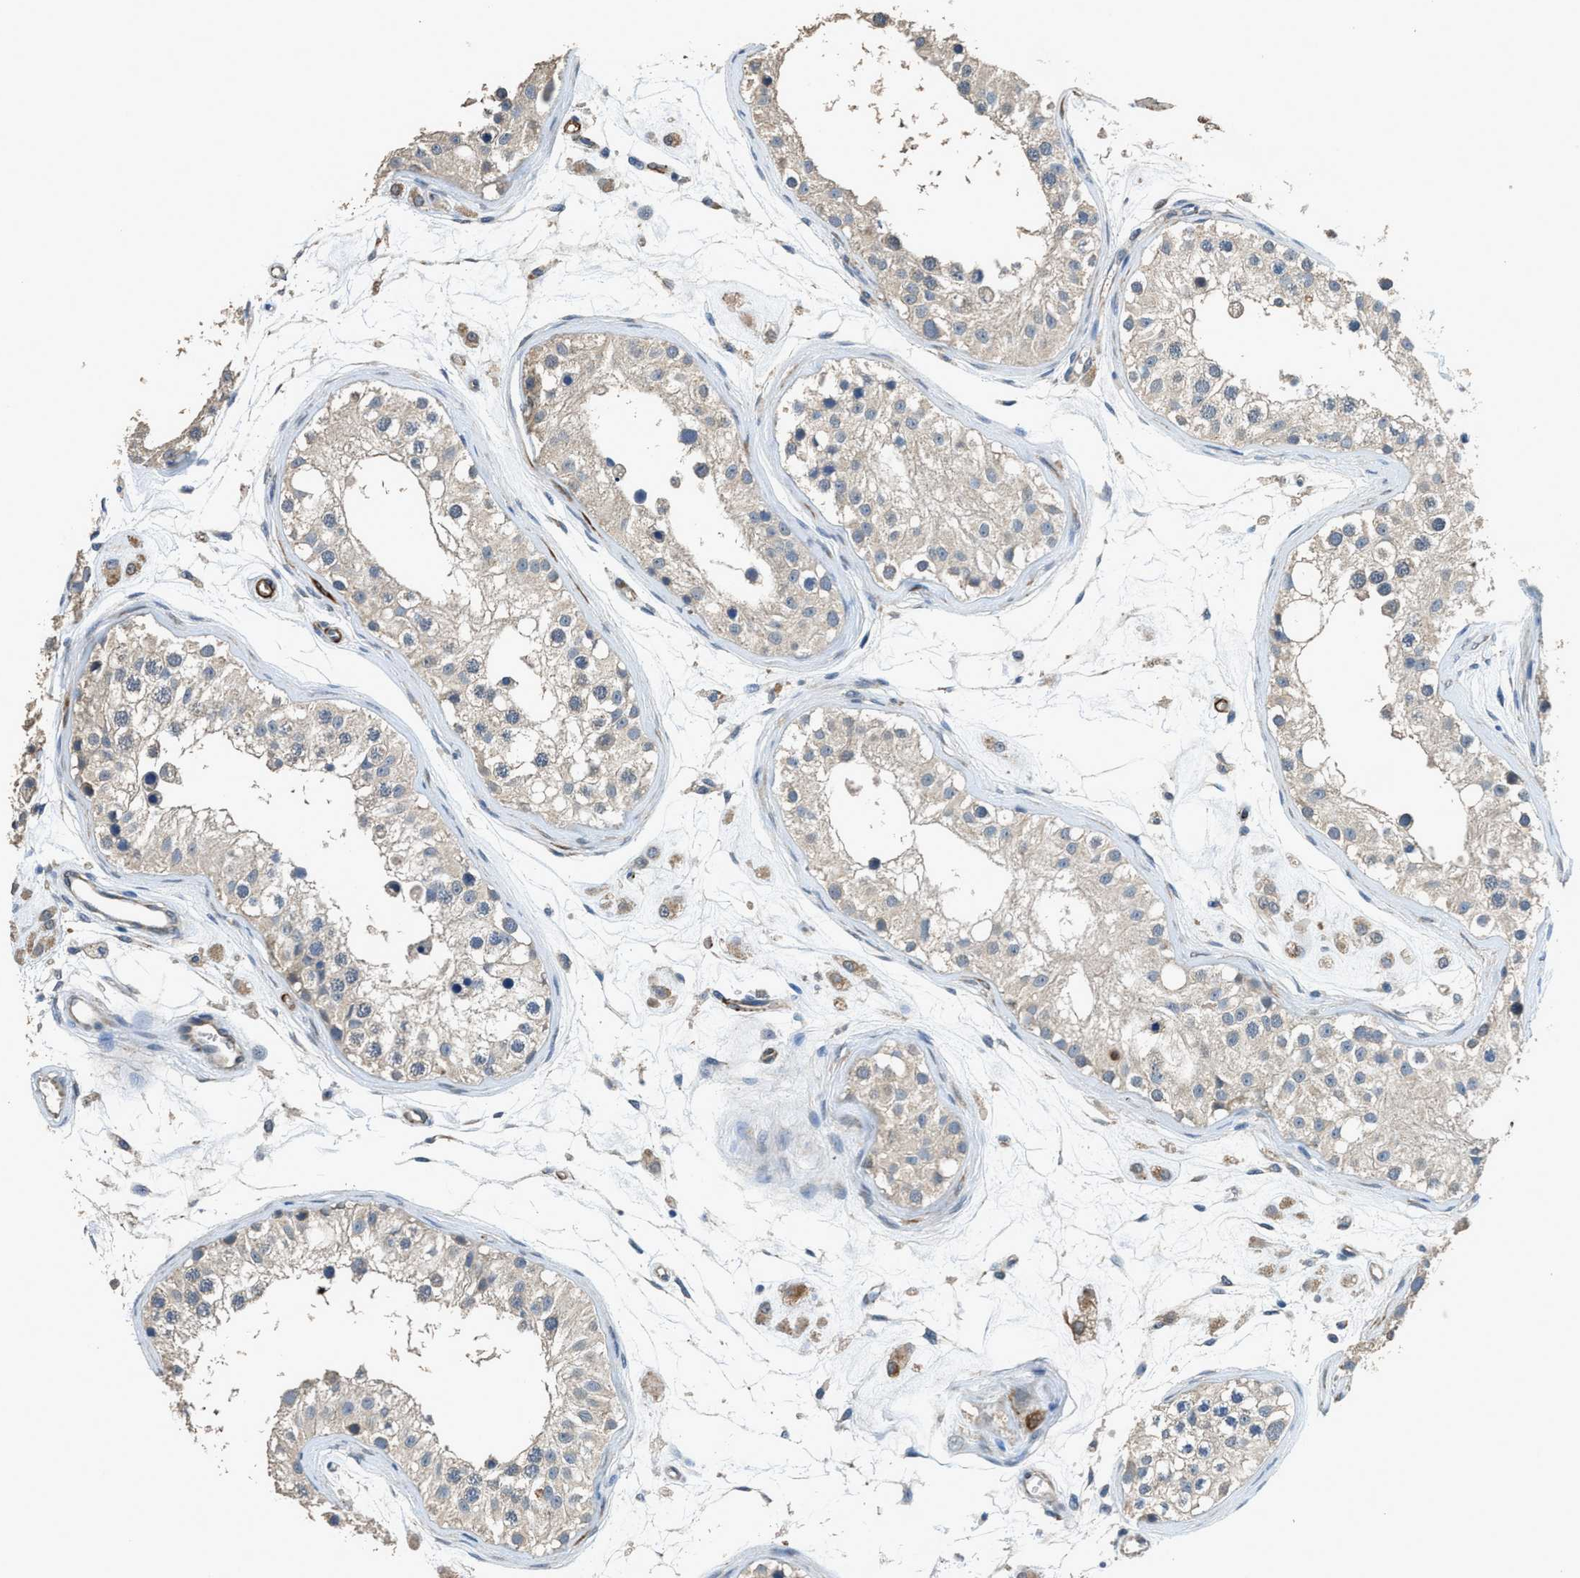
{"staining": {"intensity": "weak", "quantity": "<25%", "location": "cytoplasmic/membranous"}, "tissue": "testis", "cell_type": "Cells in seminiferous ducts", "image_type": "normal", "snomed": [{"axis": "morphology", "description": "Normal tissue, NOS"}, {"axis": "morphology", "description": "Adenocarcinoma, metastatic, NOS"}, {"axis": "topography", "description": "Testis"}], "caption": "This is a photomicrograph of IHC staining of normal testis, which shows no expression in cells in seminiferous ducts. (Brightfield microscopy of DAB immunohistochemistry (IHC) at high magnification).", "gene": "SYNM", "patient": {"sex": "male", "age": 26}}